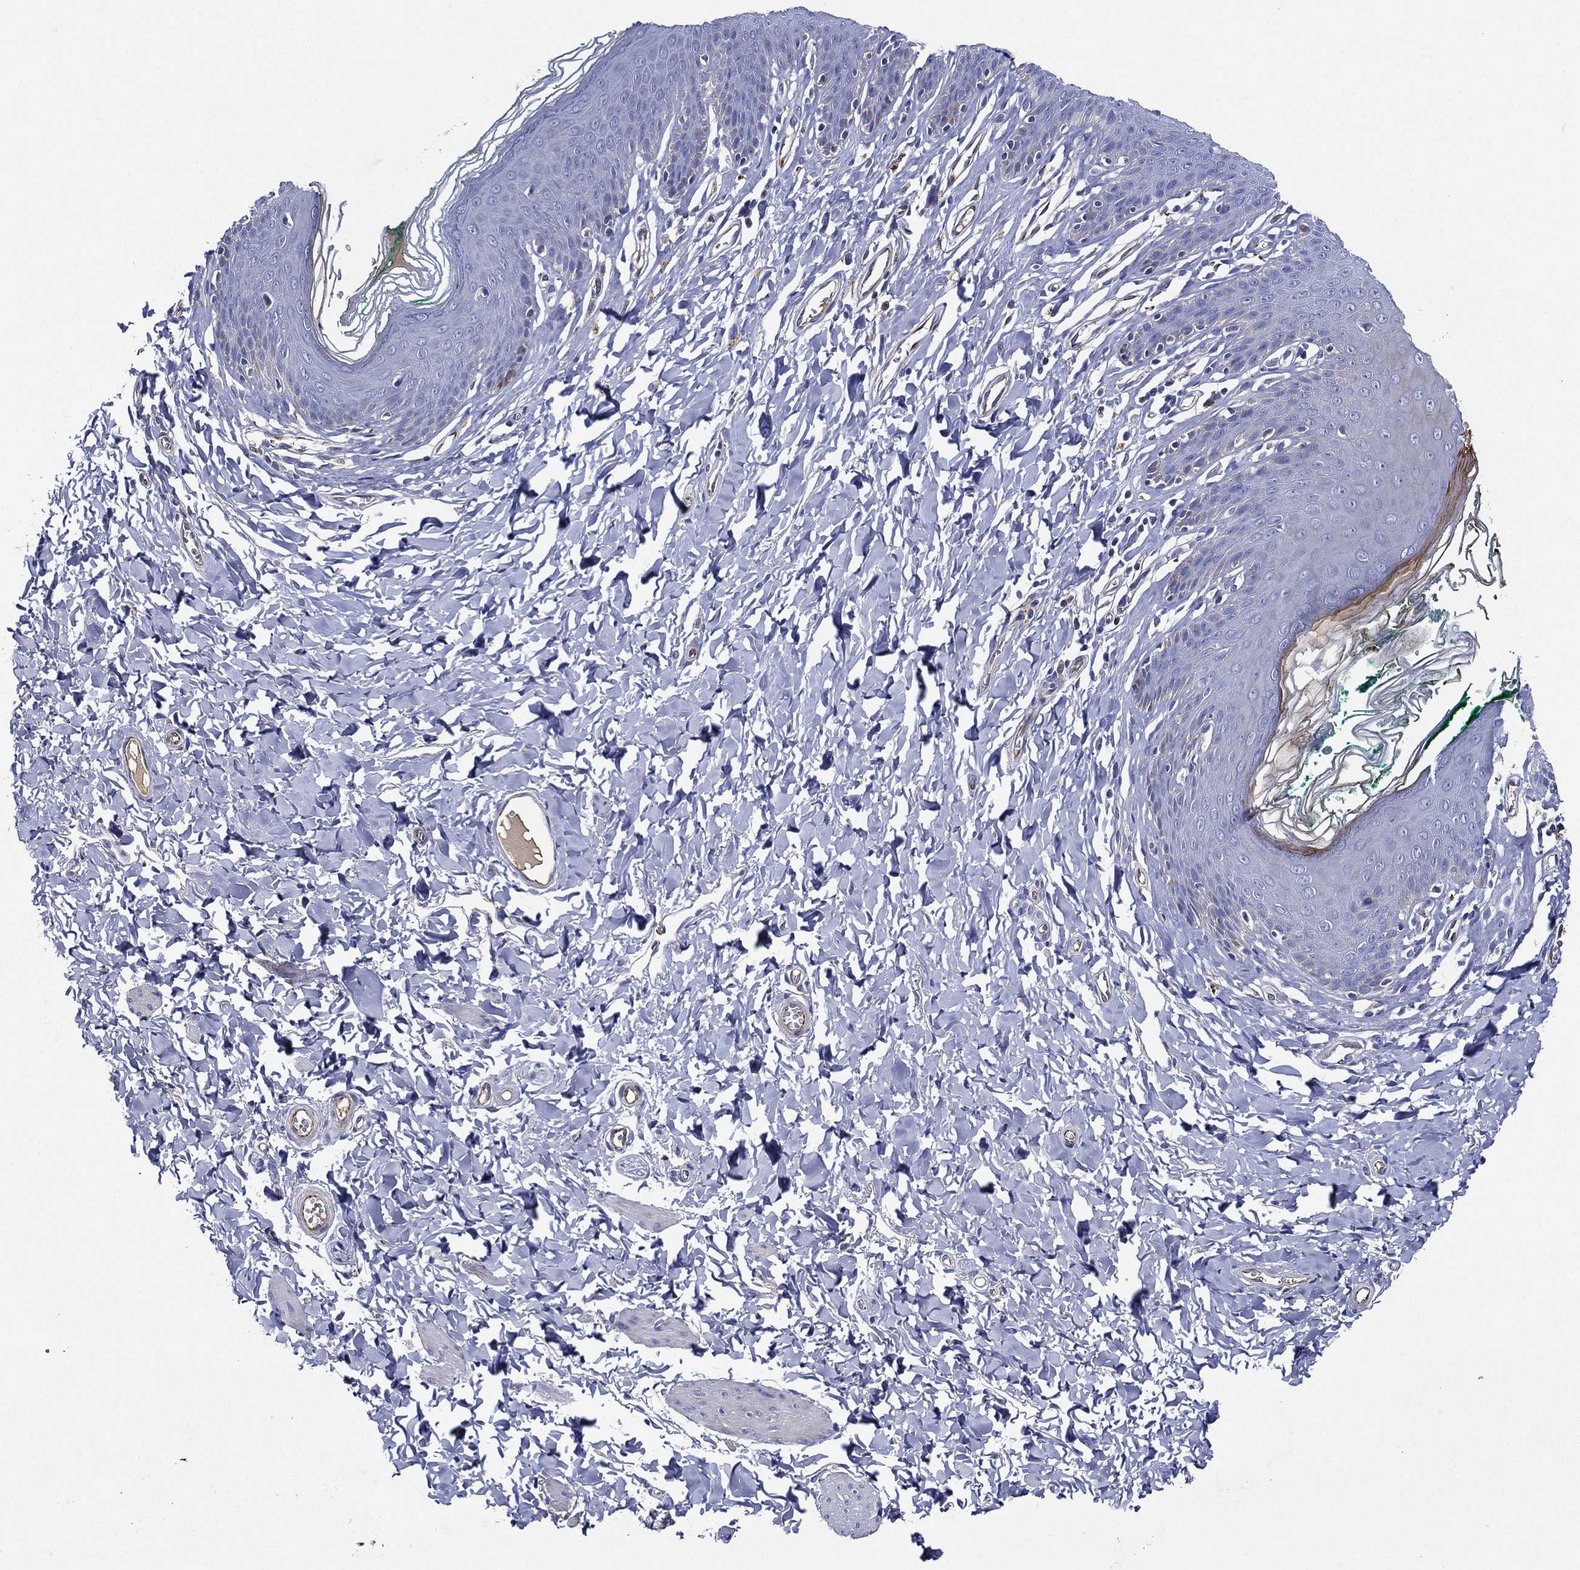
{"staining": {"intensity": "moderate", "quantity": "<25%", "location": "cytoplasmic/membranous"}, "tissue": "skin", "cell_type": "Epidermal cells", "image_type": "normal", "snomed": [{"axis": "morphology", "description": "Normal tissue, NOS"}, {"axis": "topography", "description": "Vulva"}], "caption": "Protein staining of normal skin reveals moderate cytoplasmic/membranous expression in about <25% of epidermal cells.", "gene": "TMPRSS11D", "patient": {"sex": "female", "age": 66}}